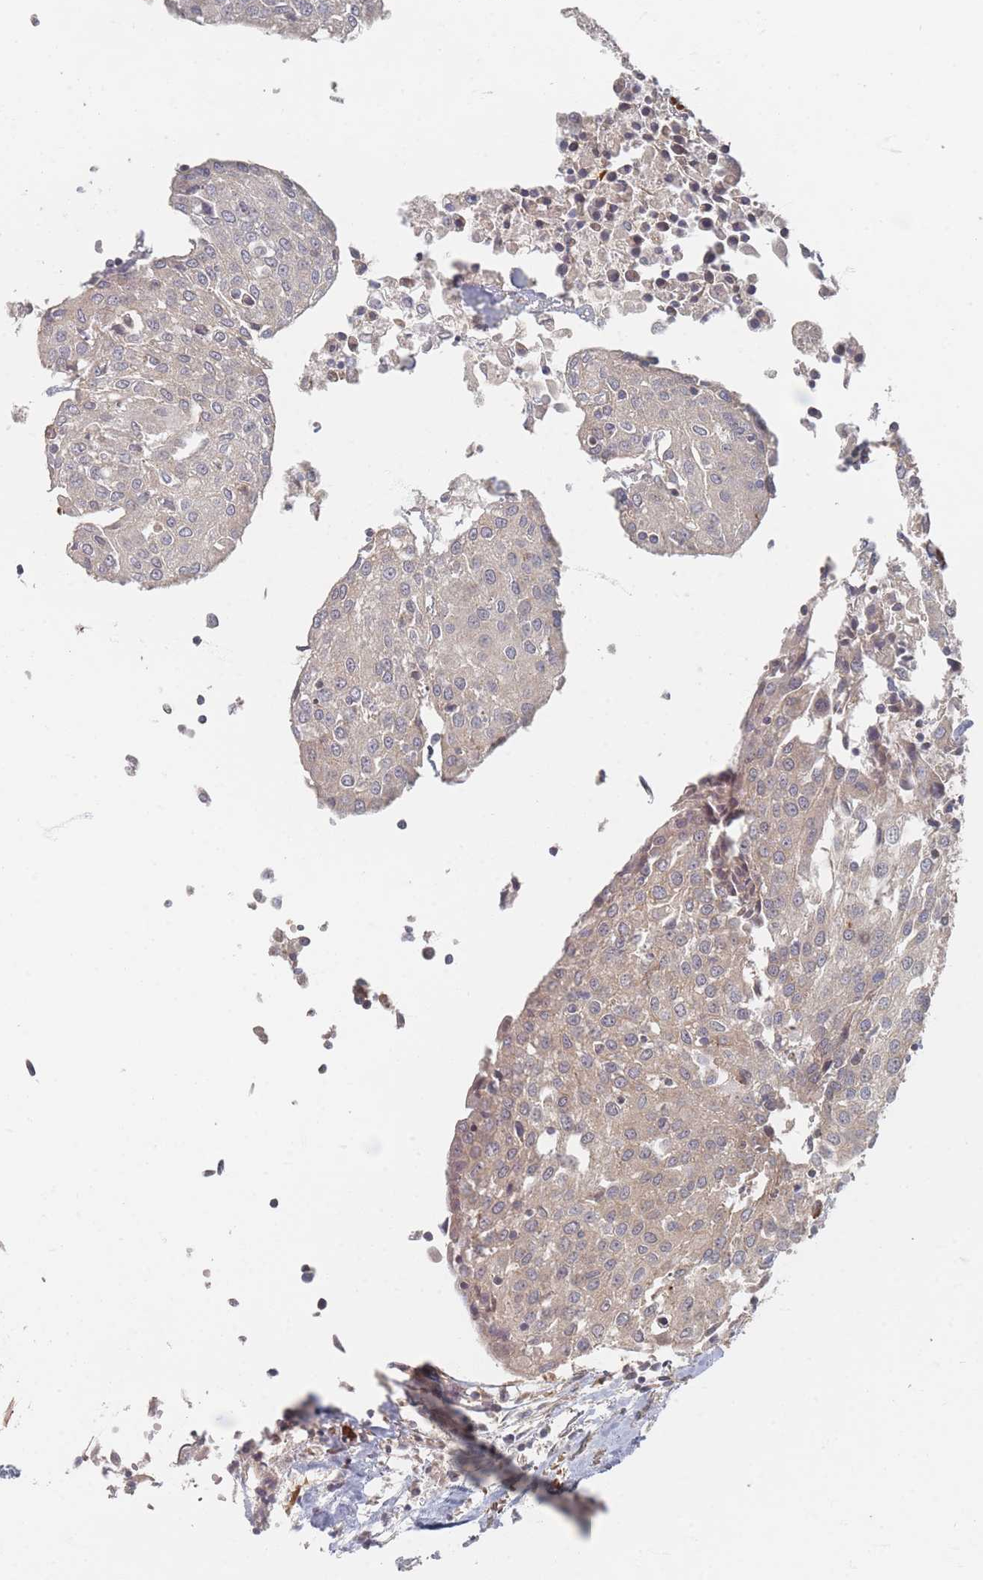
{"staining": {"intensity": "negative", "quantity": "none", "location": "none"}, "tissue": "urothelial cancer", "cell_type": "Tumor cells", "image_type": "cancer", "snomed": [{"axis": "morphology", "description": "Urothelial carcinoma, High grade"}, {"axis": "topography", "description": "Urinary bladder"}], "caption": "A micrograph of human high-grade urothelial carcinoma is negative for staining in tumor cells.", "gene": "GLE1", "patient": {"sex": "female", "age": 85}}